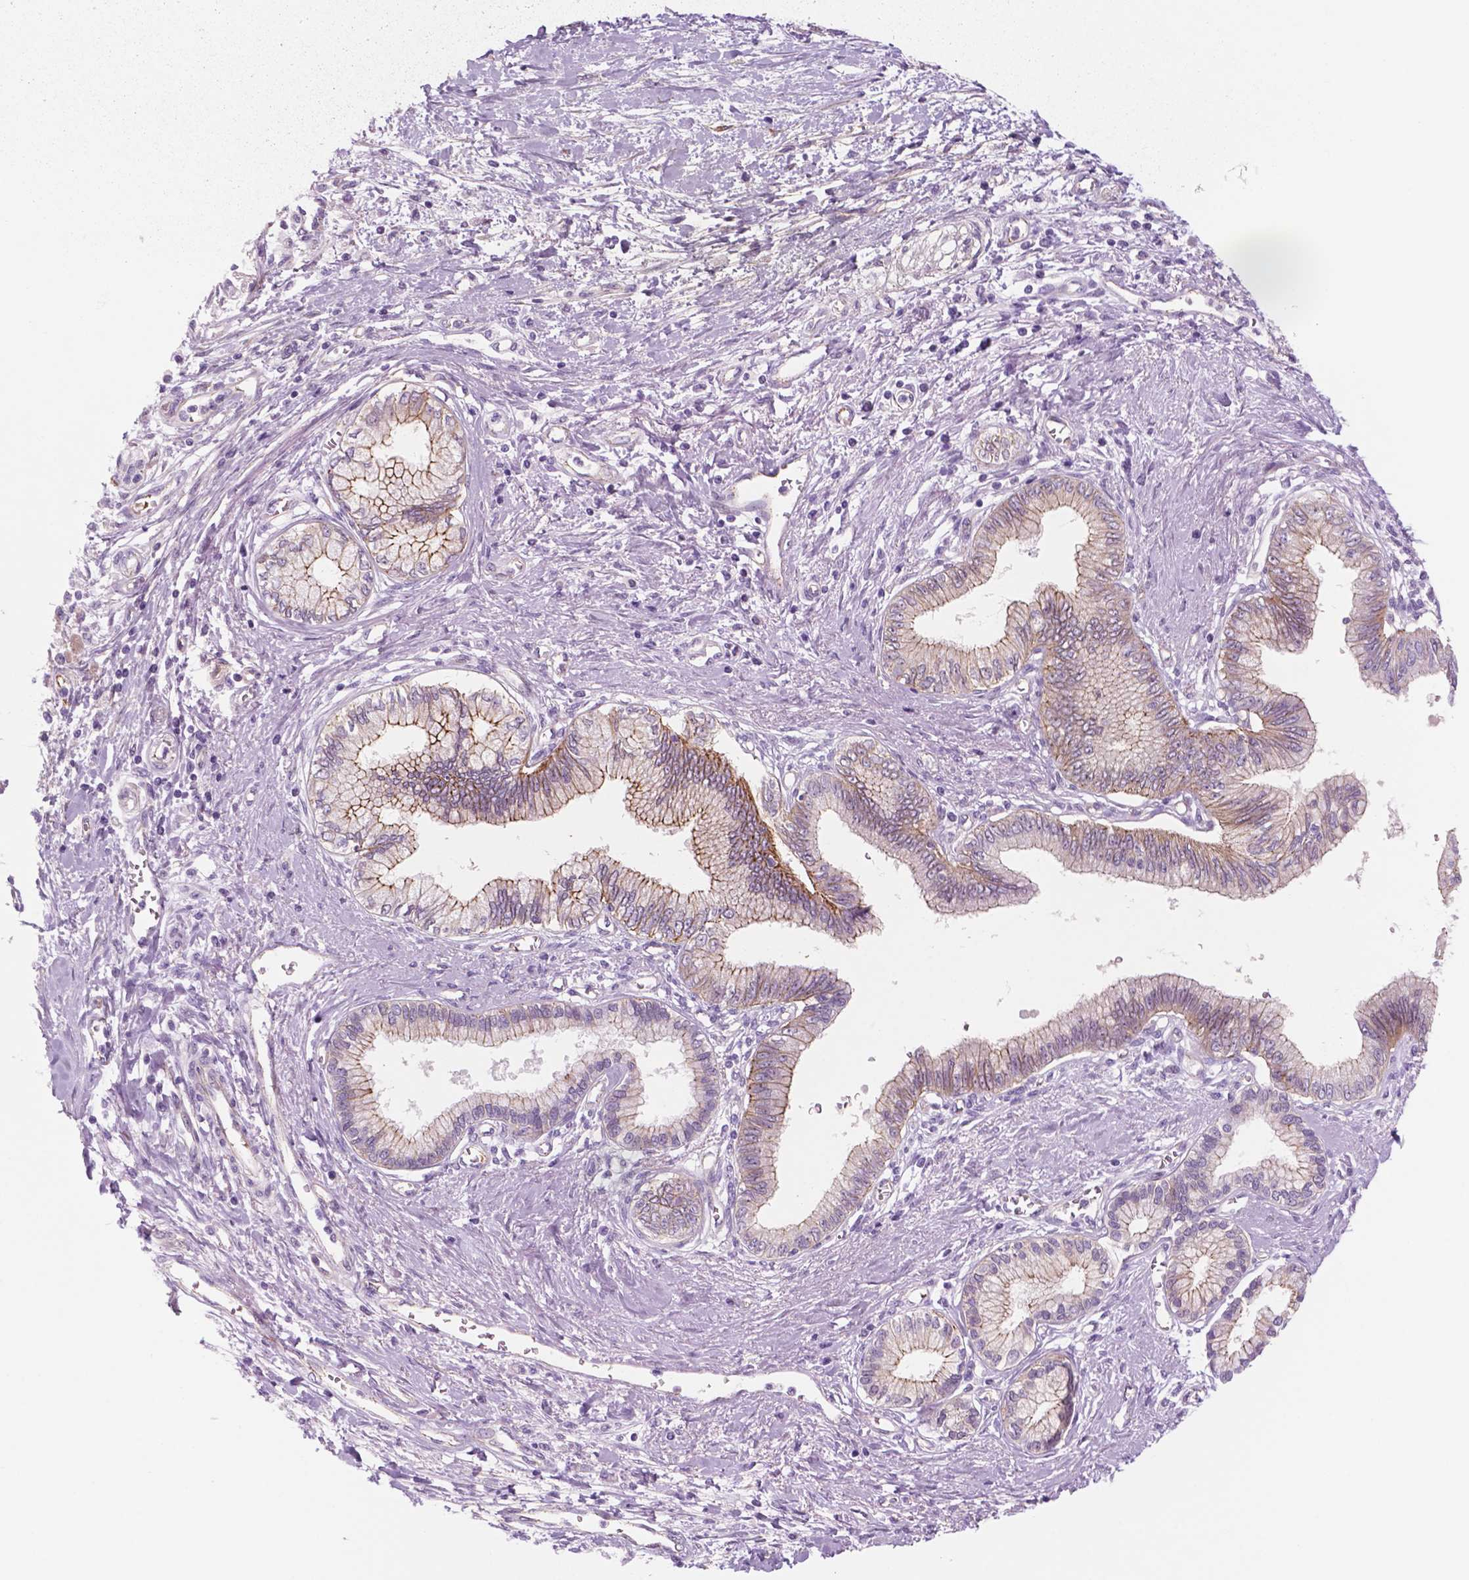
{"staining": {"intensity": "moderate", "quantity": "25%-75%", "location": "cytoplasmic/membranous"}, "tissue": "pancreatic cancer", "cell_type": "Tumor cells", "image_type": "cancer", "snomed": [{"axis": "morphology", "description": "Adenocarcinoma, NOS"}, {"axis": "topography", "description": "Pancreas"}], "caption": "Immunohistochemistry image of neoplastic tissue: pancreatic cancer stained using IHC exhibits medium levels of moderate protein expression localized specifically in the cytoplasmic/membranous of tumor cells, appearing as a cytoplasmic/membranous brown color.", "gene": "RND3", "patient": {"sex": "female", "age": 77}}